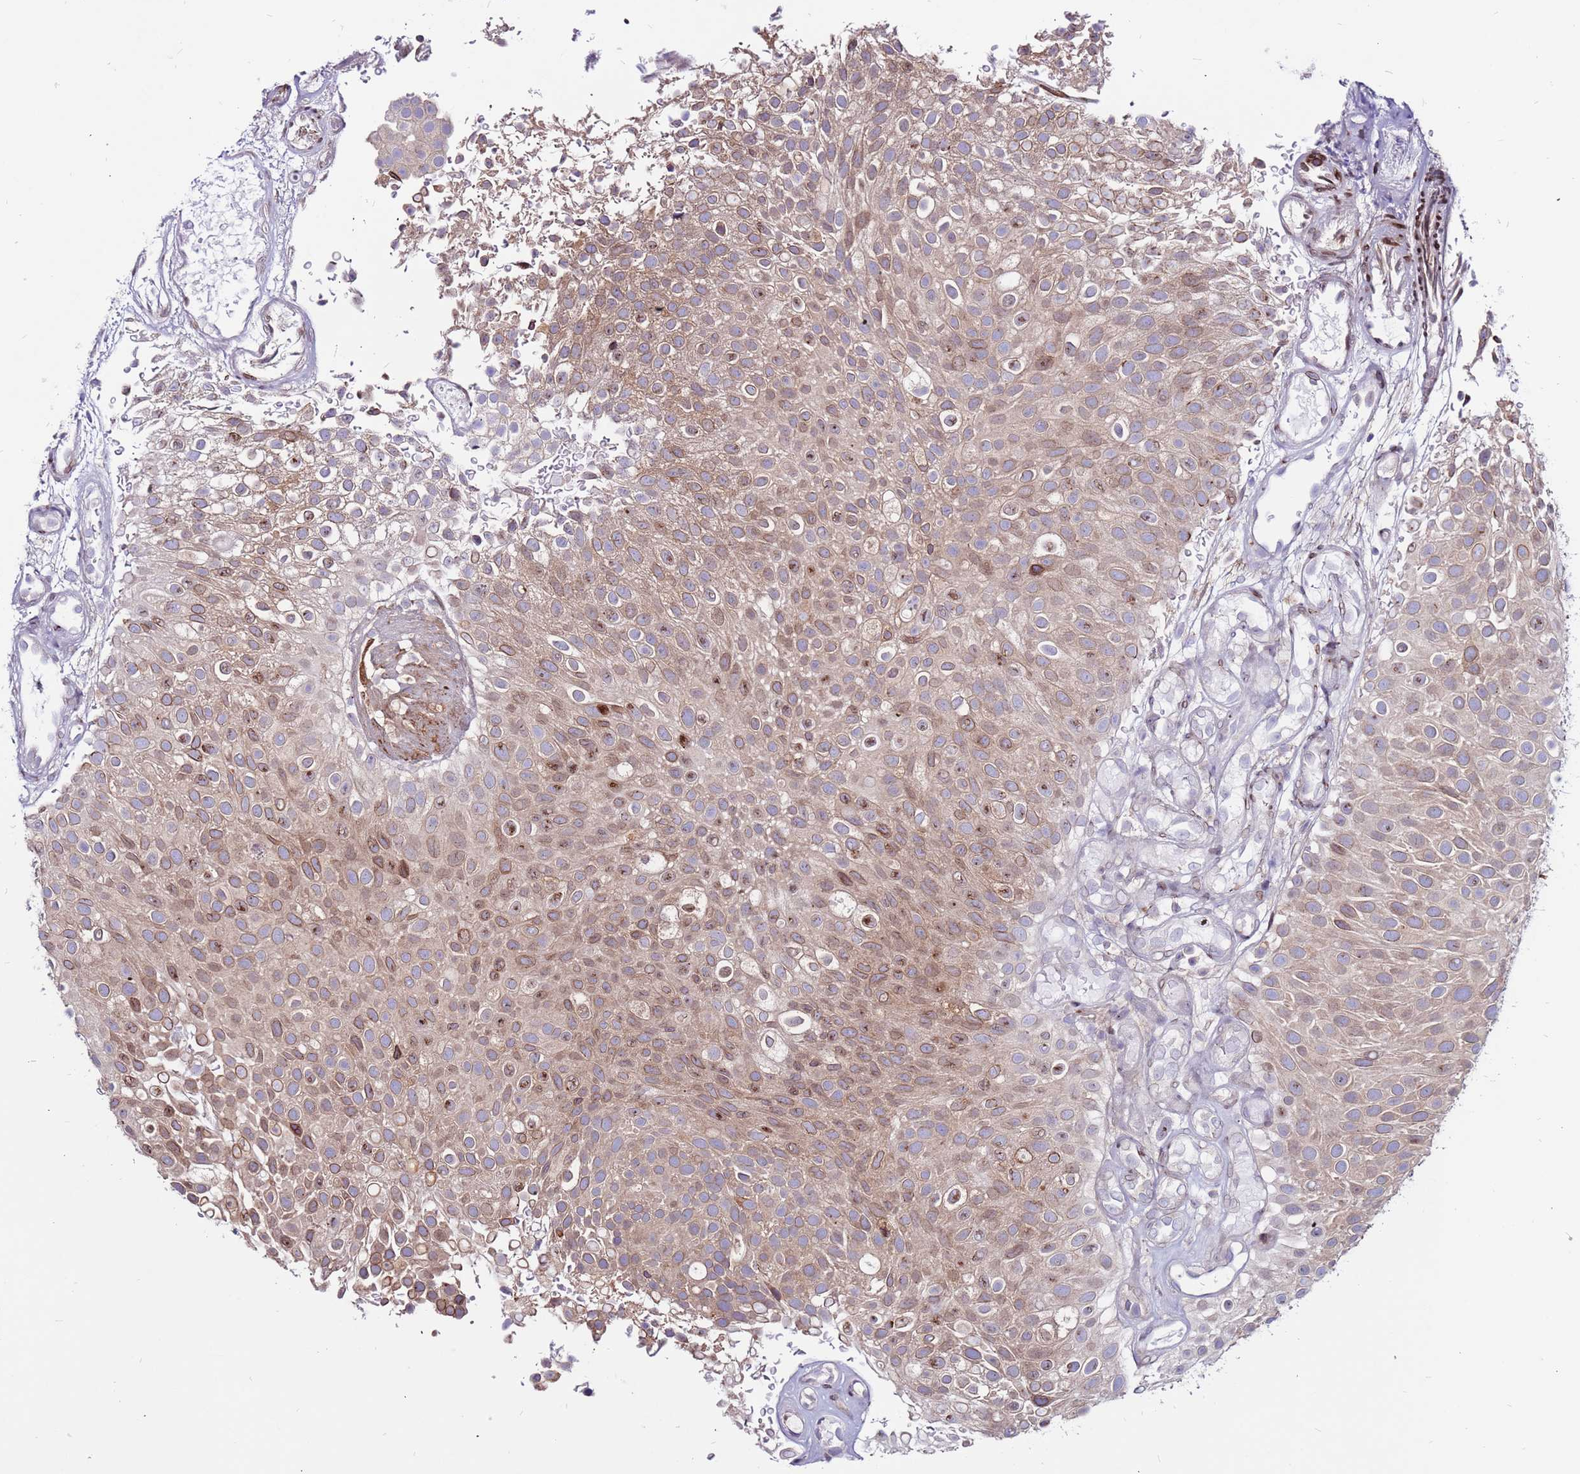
{"staining": {"intensity": "weak", "quantity": "25%-75%", "location": "cytoplasmic/membranous"}, "tissue": "urothelial cancer", "cell_type": "Tumor cells", "image_type": "cancer", "snomed": [{"axis": "morphology", "description": "Urothelial carcinoma, Low grade"}, {"axis": "topography", "description": "Urinary bladder"}], "caption": "The image displays a brown stain indicating the presence of a protein in the cytoplasmic/membranous of tumor cells in low-grade urothelial carcinoma.", "gene": "CCDC71", "patient": {"sex": "male", "age": 78}}